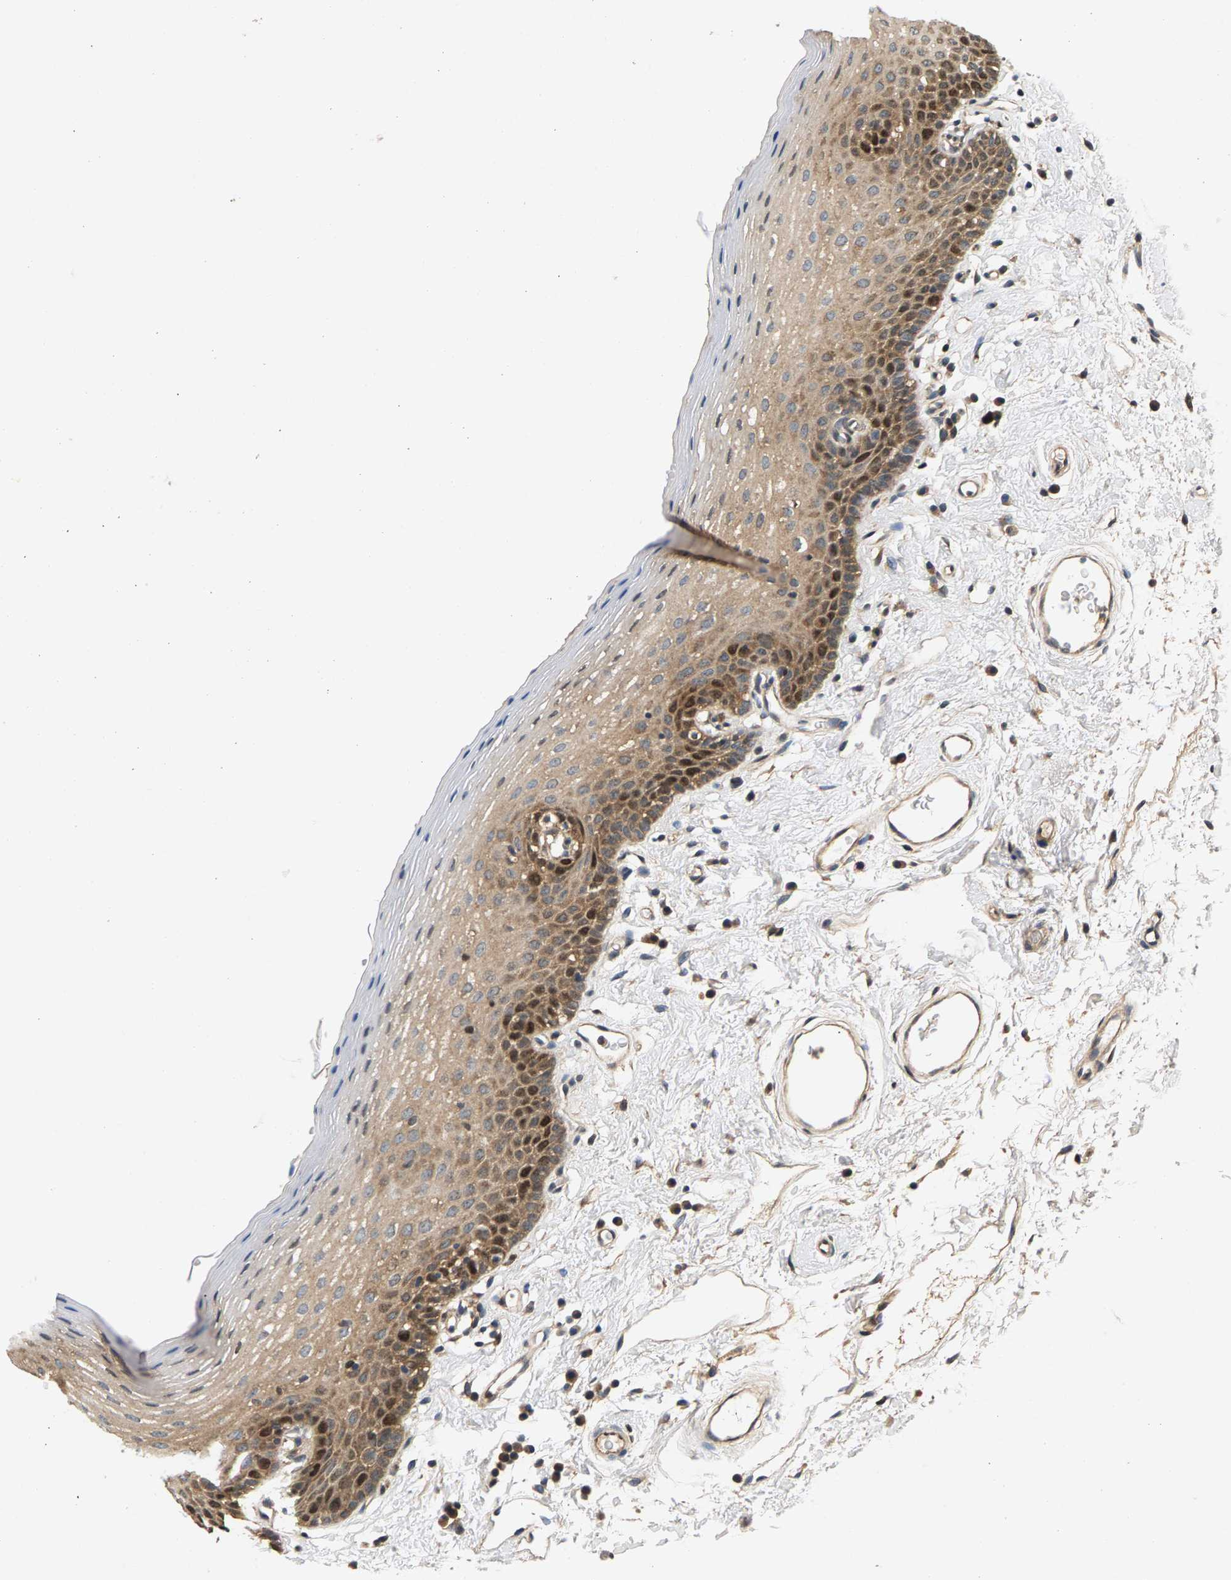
{"staining": {"intensity": "moderate", "quantity": ">75%", "location": "cytoplasmic/membranous"}, "tissue": "oral mucosa", "cell_type": "Squamous epithelial cells", "image_type": "normal", "snomed": [{"axis": "morphology", "description": "Normal tissue, NOS"}, {"axis": "topography", "description": "Oral tissue"}], "caption": "Immunohistochemistry staining of benign oral mucosa, which demonstrates medium levels of moderate cytoplasmic/membranous positivity in about >75% of squamous epithelial cells indicating moderate cytoplasmic/membranous protein expression. The staining was performed using DAB (3,3'-diaminobenzidine) (brown) for protein detection and nuclei were counterstained in hematoxylin (blue).", "gene": "FAM78A", "patient": {"sex": "male", "age": 66}}